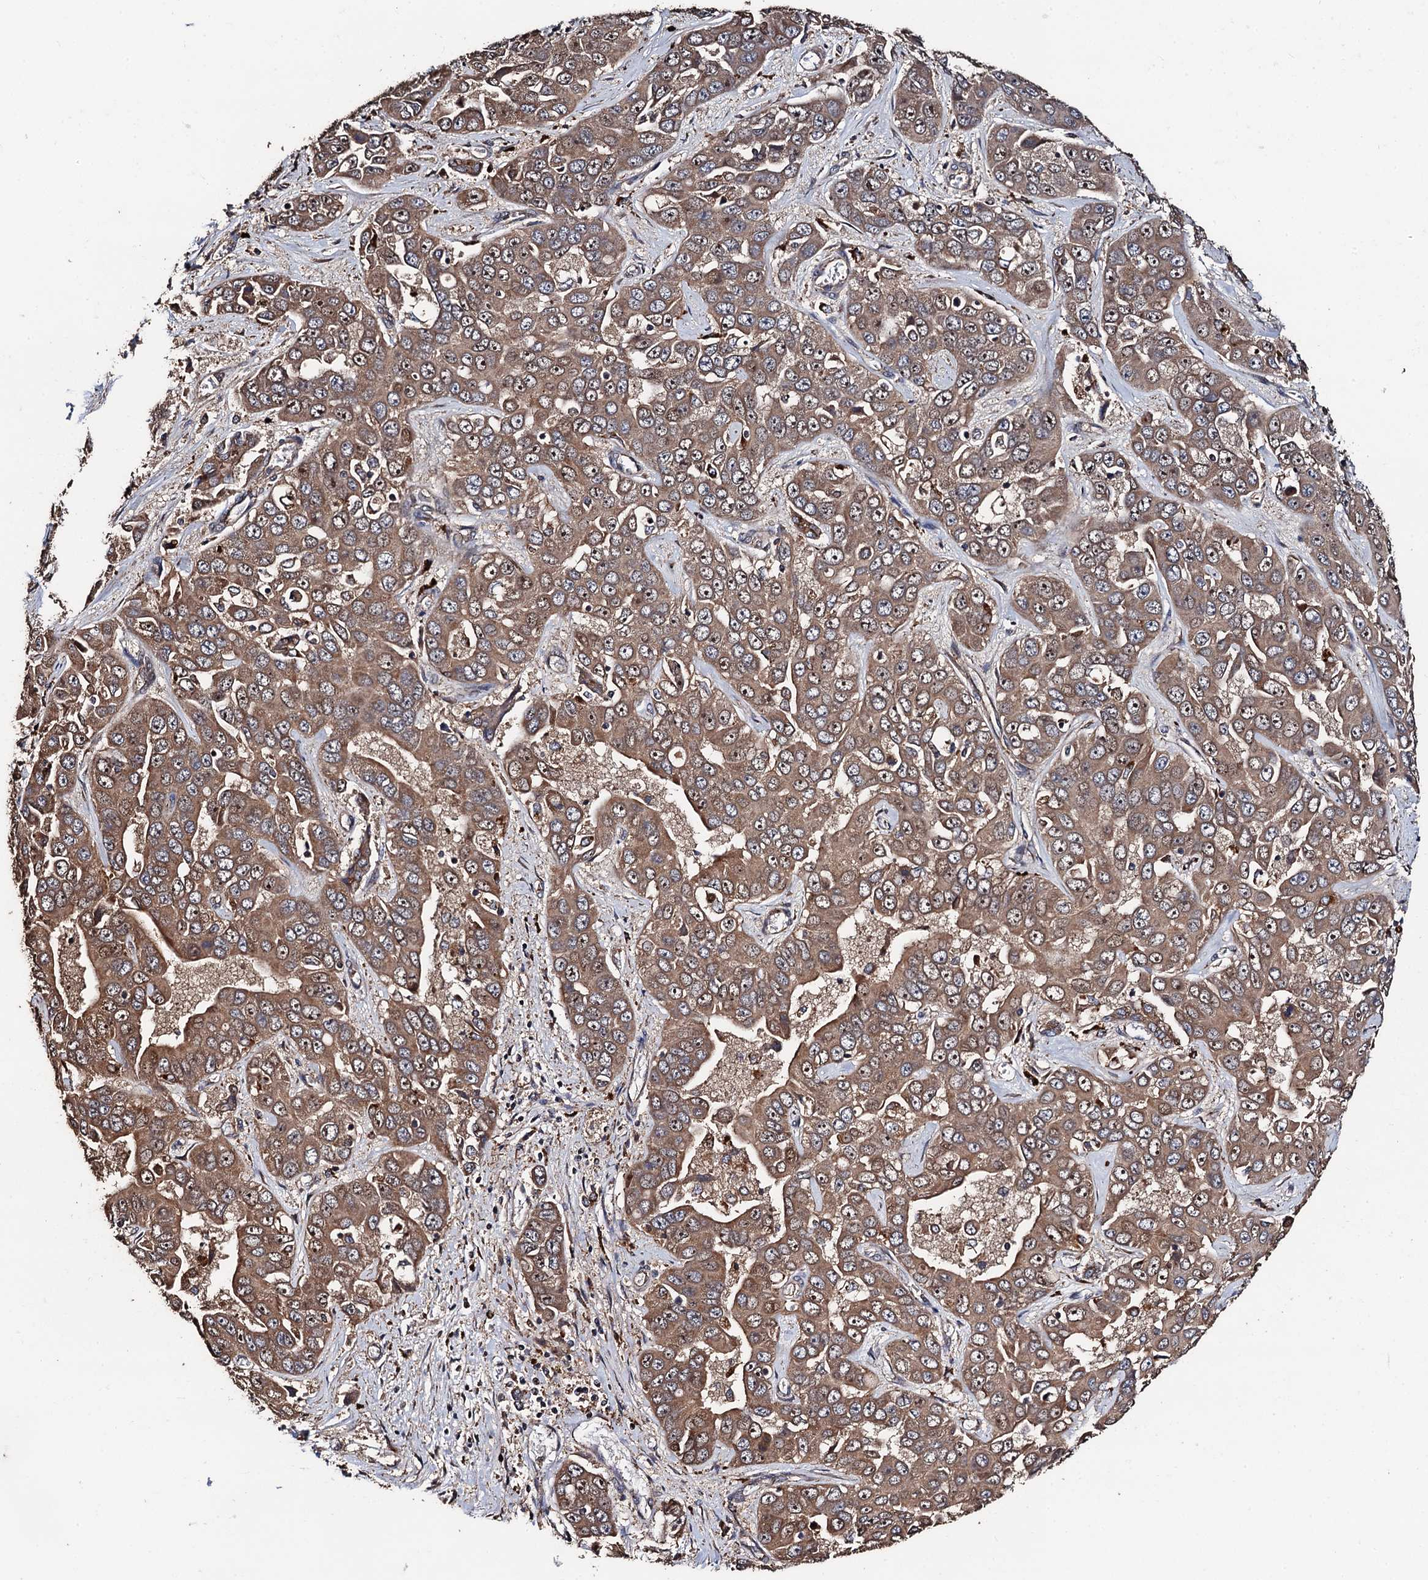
{"staining": {"intensity": "moderate", "quantity": ">75%", "location": "cytoplasmic/membranous"}, "tissue": "liver cancer", "cell_type": "Tumor cells", "image_type": "cancer", "snomed": [{"axis": "morphology", "description": "Cholangiocarcinoma"}, {"axis": "topography", "description": "Liver"}], "caption": "The photomicrograph reveals staining of liver cancer (cholangiocarcinoma), revealing moderate cytoplasmic/membranous protein positivity (brown color) within tumor cells.", "gene": "PPTC7", "patient": {"sex": "female", "age": 52}}